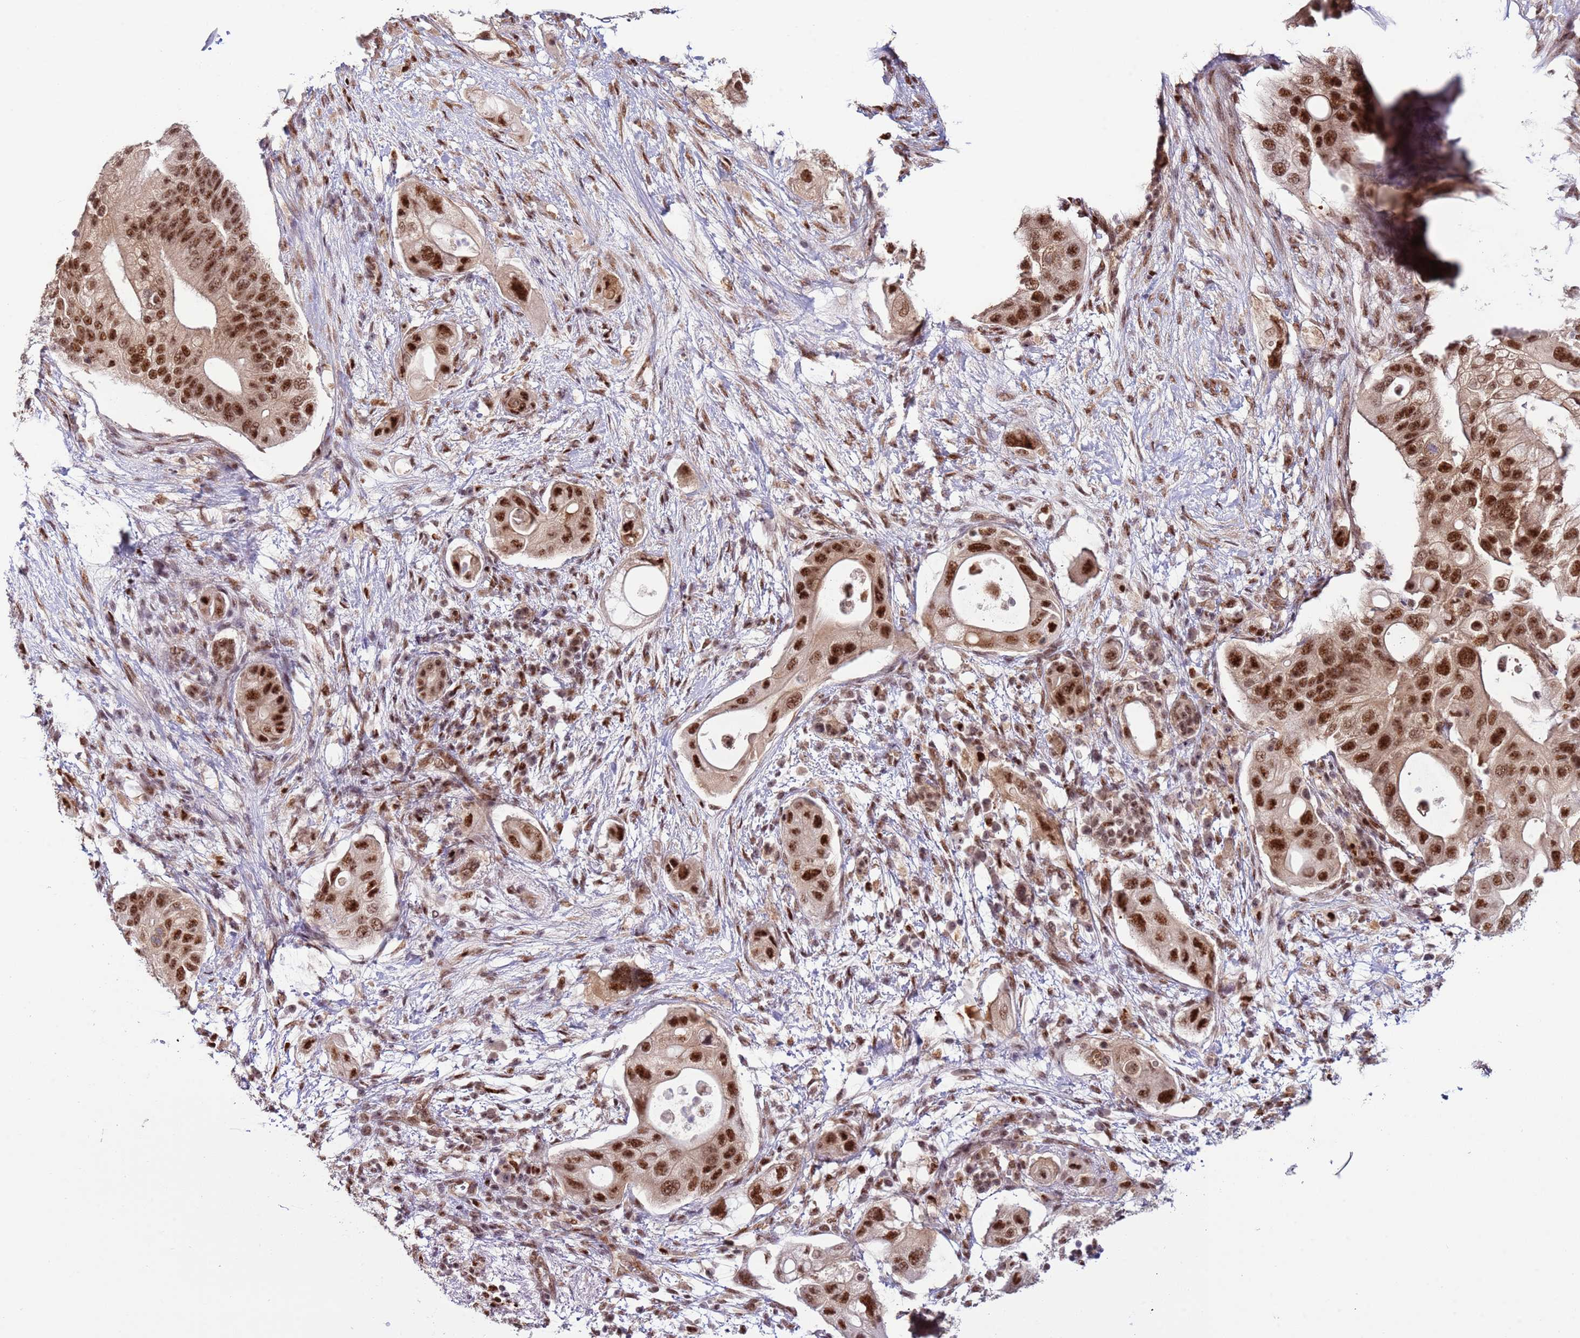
{"staining": {"intensity": "strong", "quantity": ">75%", "location": "nuclear"}, "tissue": "pancreatic cancer", "cell_type": "Tumor cells", "image_type": "cancer", "snomed": [{"axis": "morphology", "description": "Adenocarcinoma, NOS"}, {"axis": "topography", "description": "Pancreas"}], "caption": "Human pancreatic cancer (adenocarcinoma) stained for a protein (brown) reveals strong nuclear positive positivity in about >75% of tumor cells.", "gene": "PRPF6", "patient": {"sex": "female", "age": 72}}